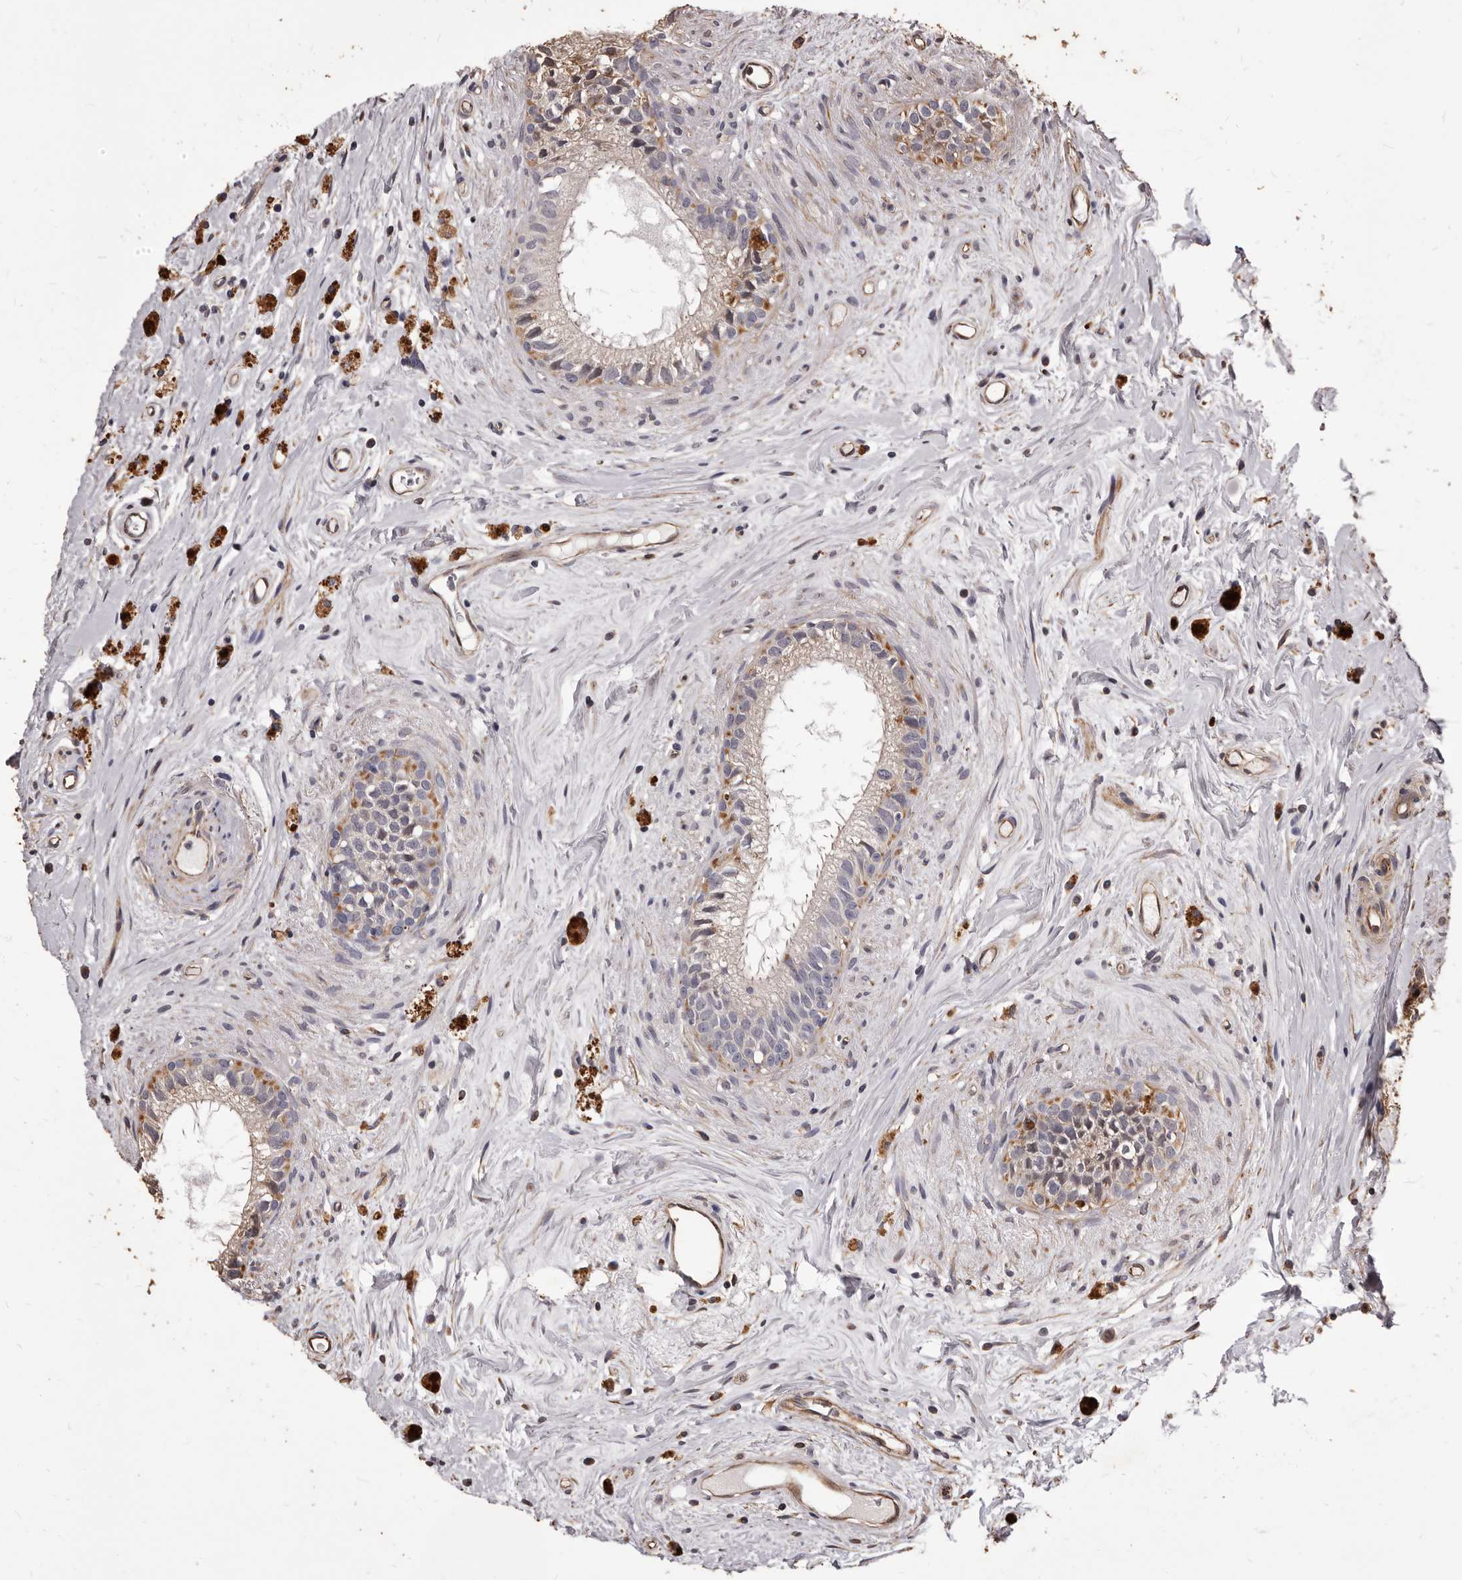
{"staining": {"intensity": "weak", "quantity": "25%-75%", "location": "cytoplasmic/membranous"}, "tissue": "epididymis", "cell_type": "Glandular cells", "image_type": "normal", "snomed": [{"axis": "morphology", "description": "Normal tissue, NOS"}, {"axis": "topography", "description": "Epididymis"}], "caption": "Weak cytoplasmic/membranous staining is present in about 25%-75% of glandular cells in benign epididymis. Using DAB (3,3'-diaminobenzidine) (brown) and hematoxylin (blue) stains, captured at high magnification using brightfield microscopy.", "gene": "ALPK1", "patient": {"sex": "male", "age": 80}}